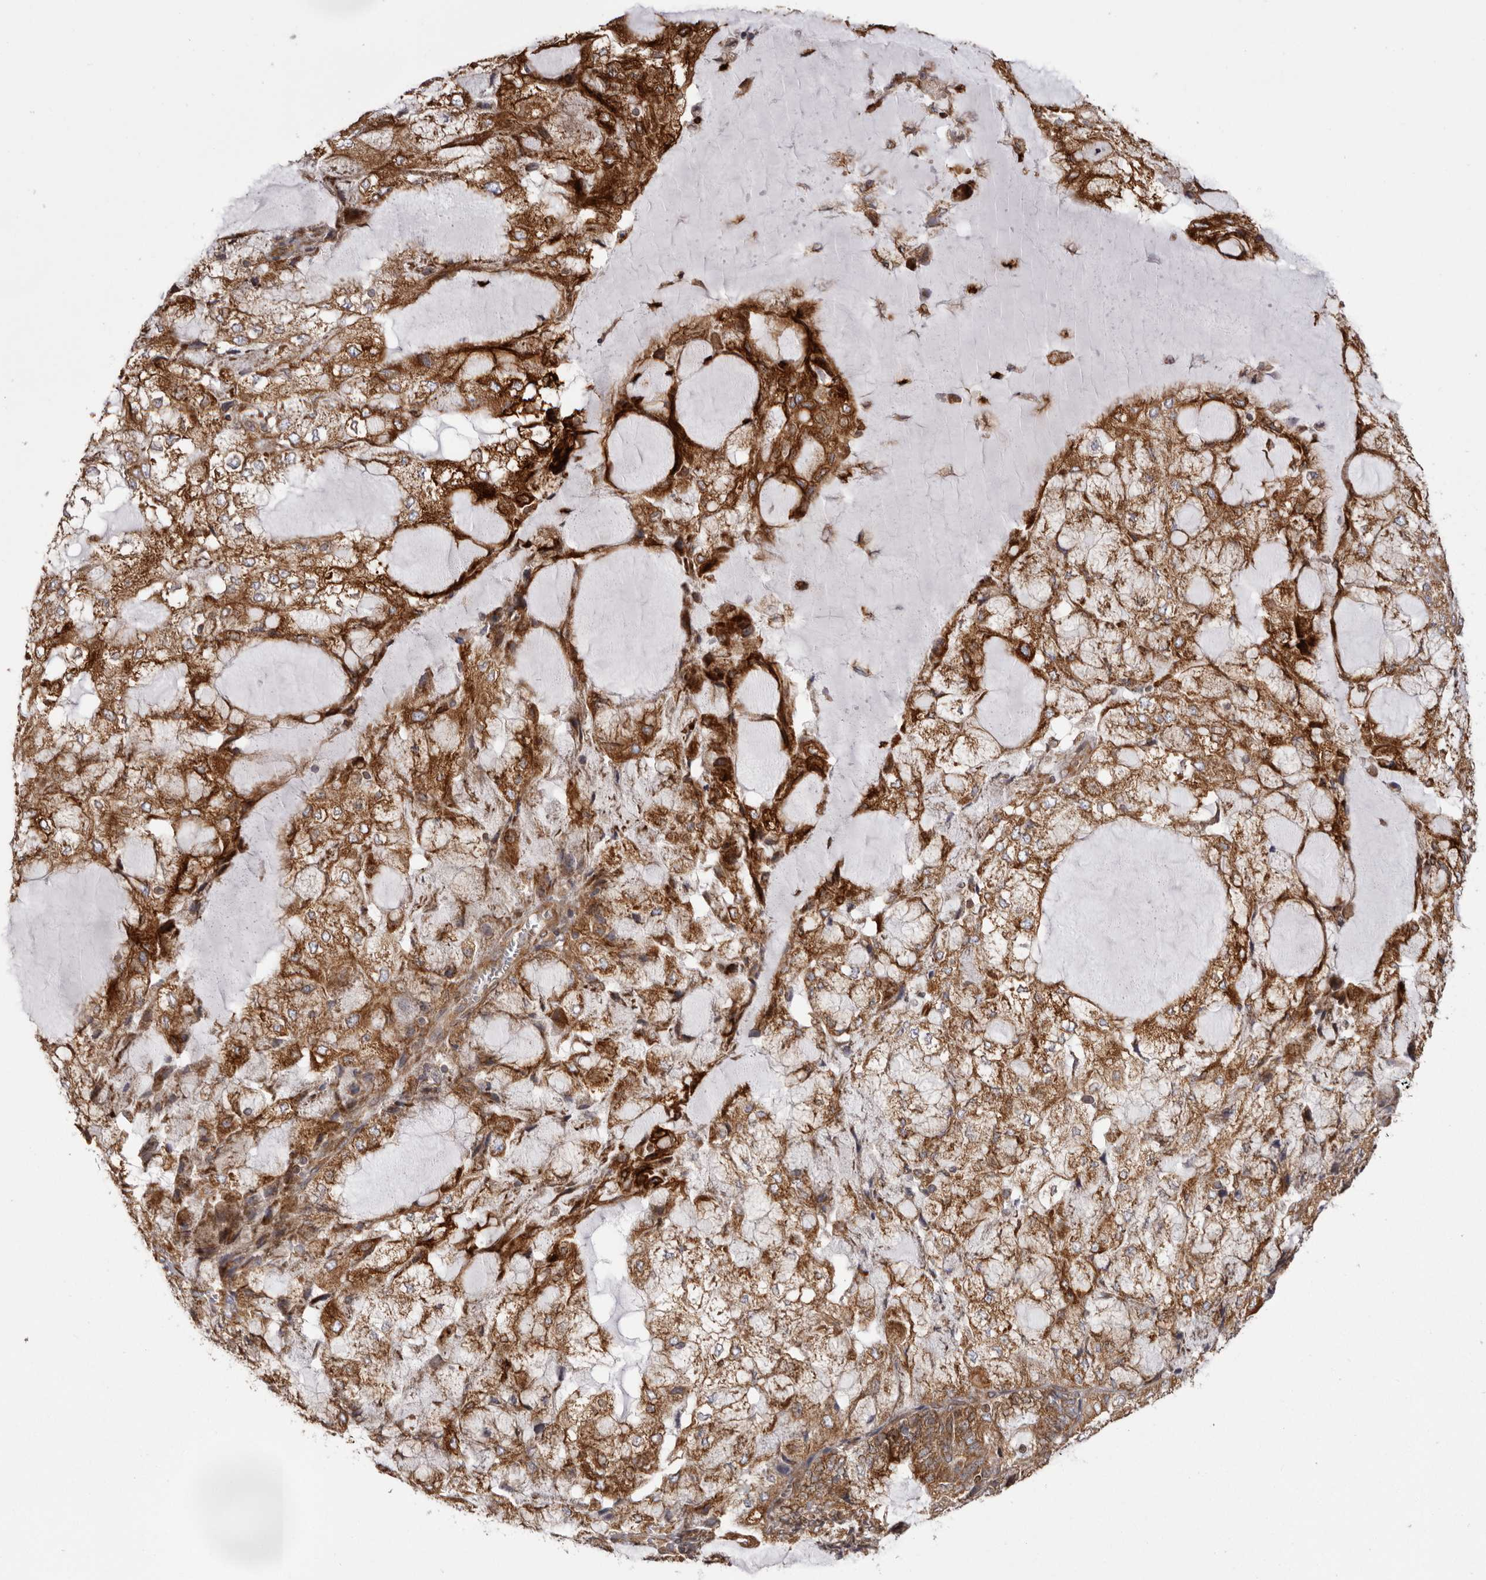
{"staining": {"intensity": "moderate", "quantity": ">75%", "location": "cytoplasmic/membranous"}, "tissue": "endometrial cancer", "cell_type": "Tumor cells", "image_type": "cancer", "snomed": [{"axis": "morphology", "description": "Adenocarcinoma, NOS"}, {"axis": "topography", "description": "Endometrium"}], "caption": "High-magnification brightfield microscopy of adenocarcinoma (endometrial) stained with DAB (3,3'-diaminobenzidine) (brown) and counterstained with hematoxylin (blue). tumor cells exhibit moderate cytoplasmic/membranous staining is present in about>75% of cells.", "gene": "C4orf3", "patient": {"sex": "female", "age": 81}}